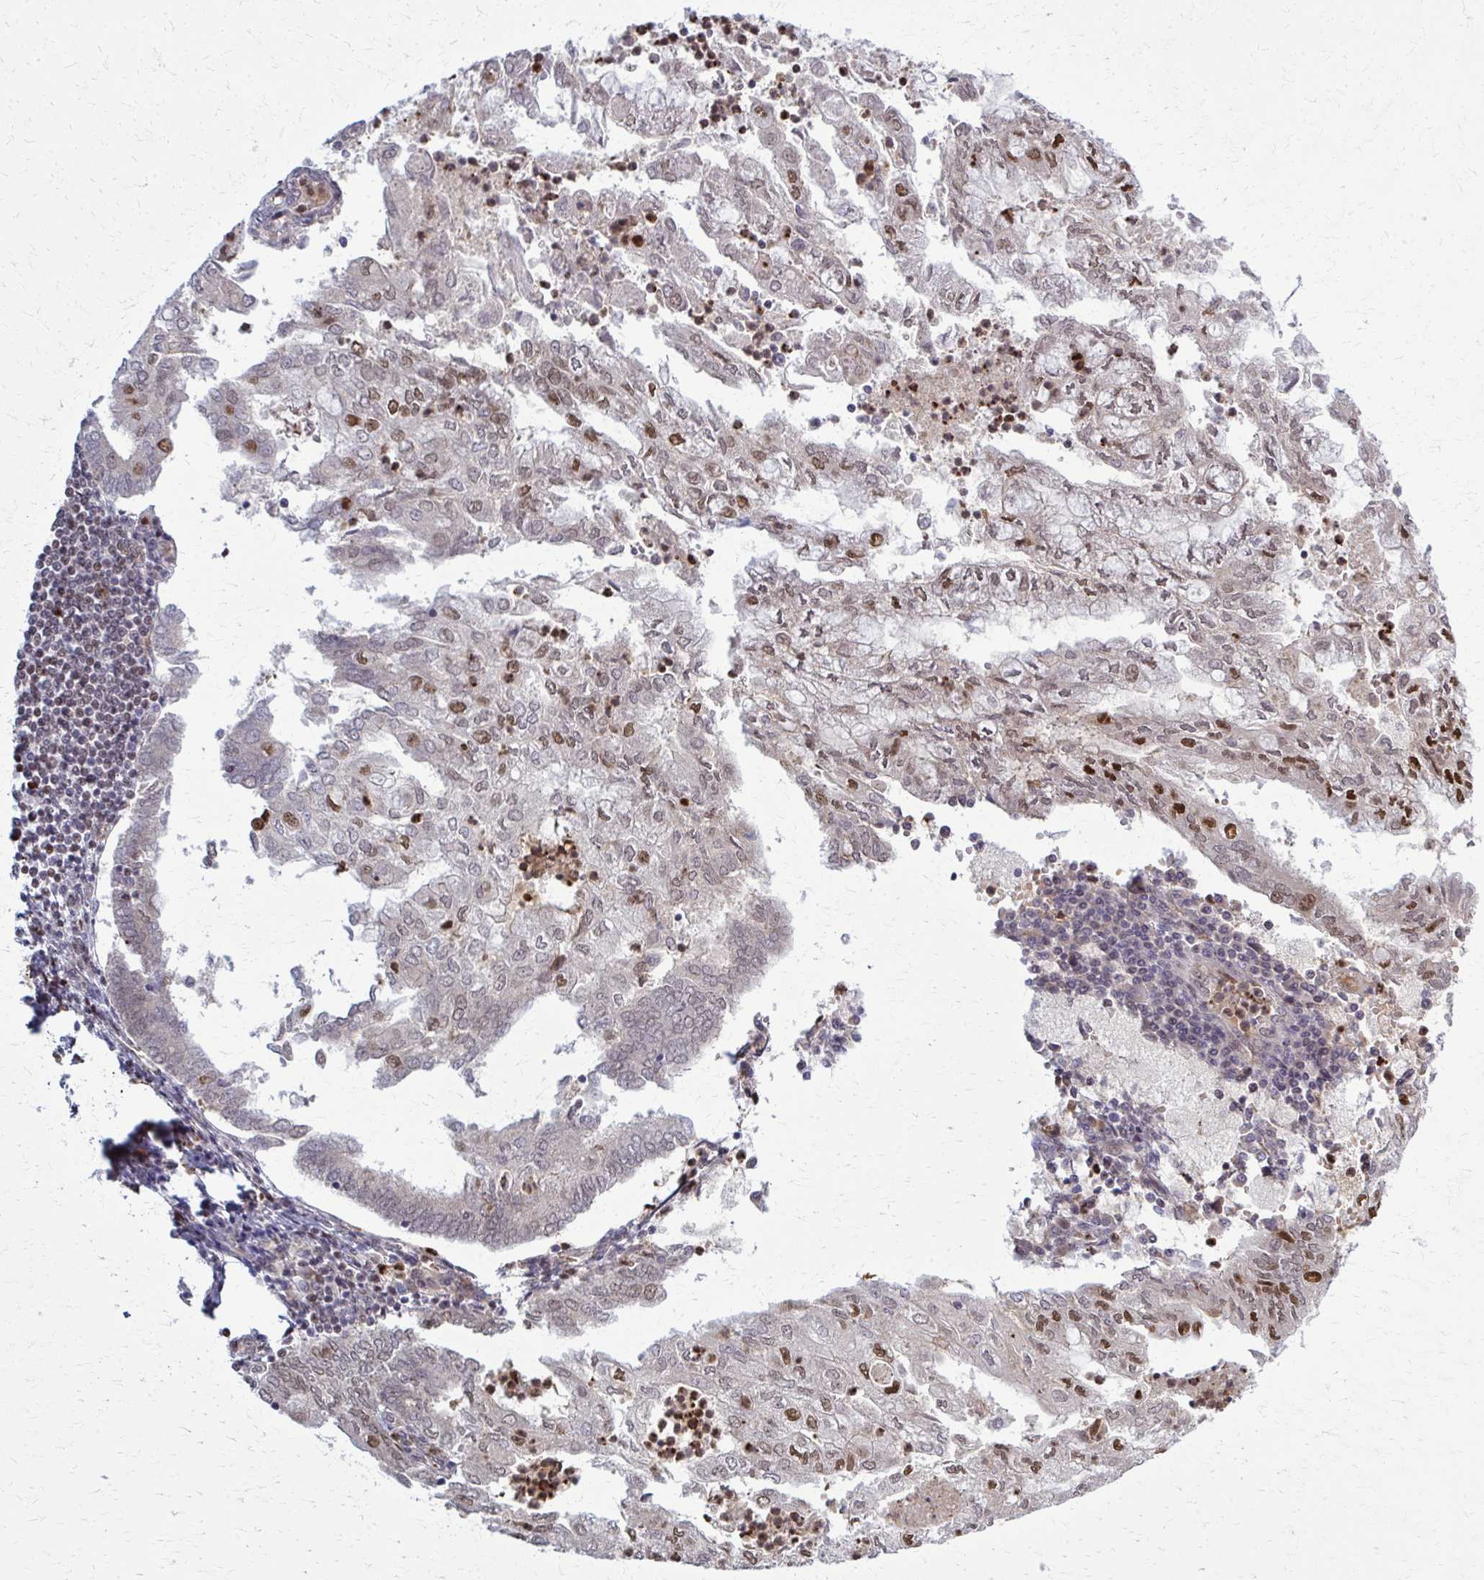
{"staining": {"intensity": "strong", "quantity": "25%-75%", "location": "nuclear"}, "tissue": "endometrial cancer", "cell_type": "Tumor cells", "image_type": "cancer", "snomed": [{"axis": "morphology", "description": "Adenocarcinoma, NOS"}, {"axis": "topography", "description": "Endometrium"}], "caption": "Tumor cells demonstrate high levels of strong nuclear expression in approximately 25%-75% of cells in adenocarcinoma (endometrial).", "gene": "ZNF559", "patient": {"sex": "female", "age": 75}}